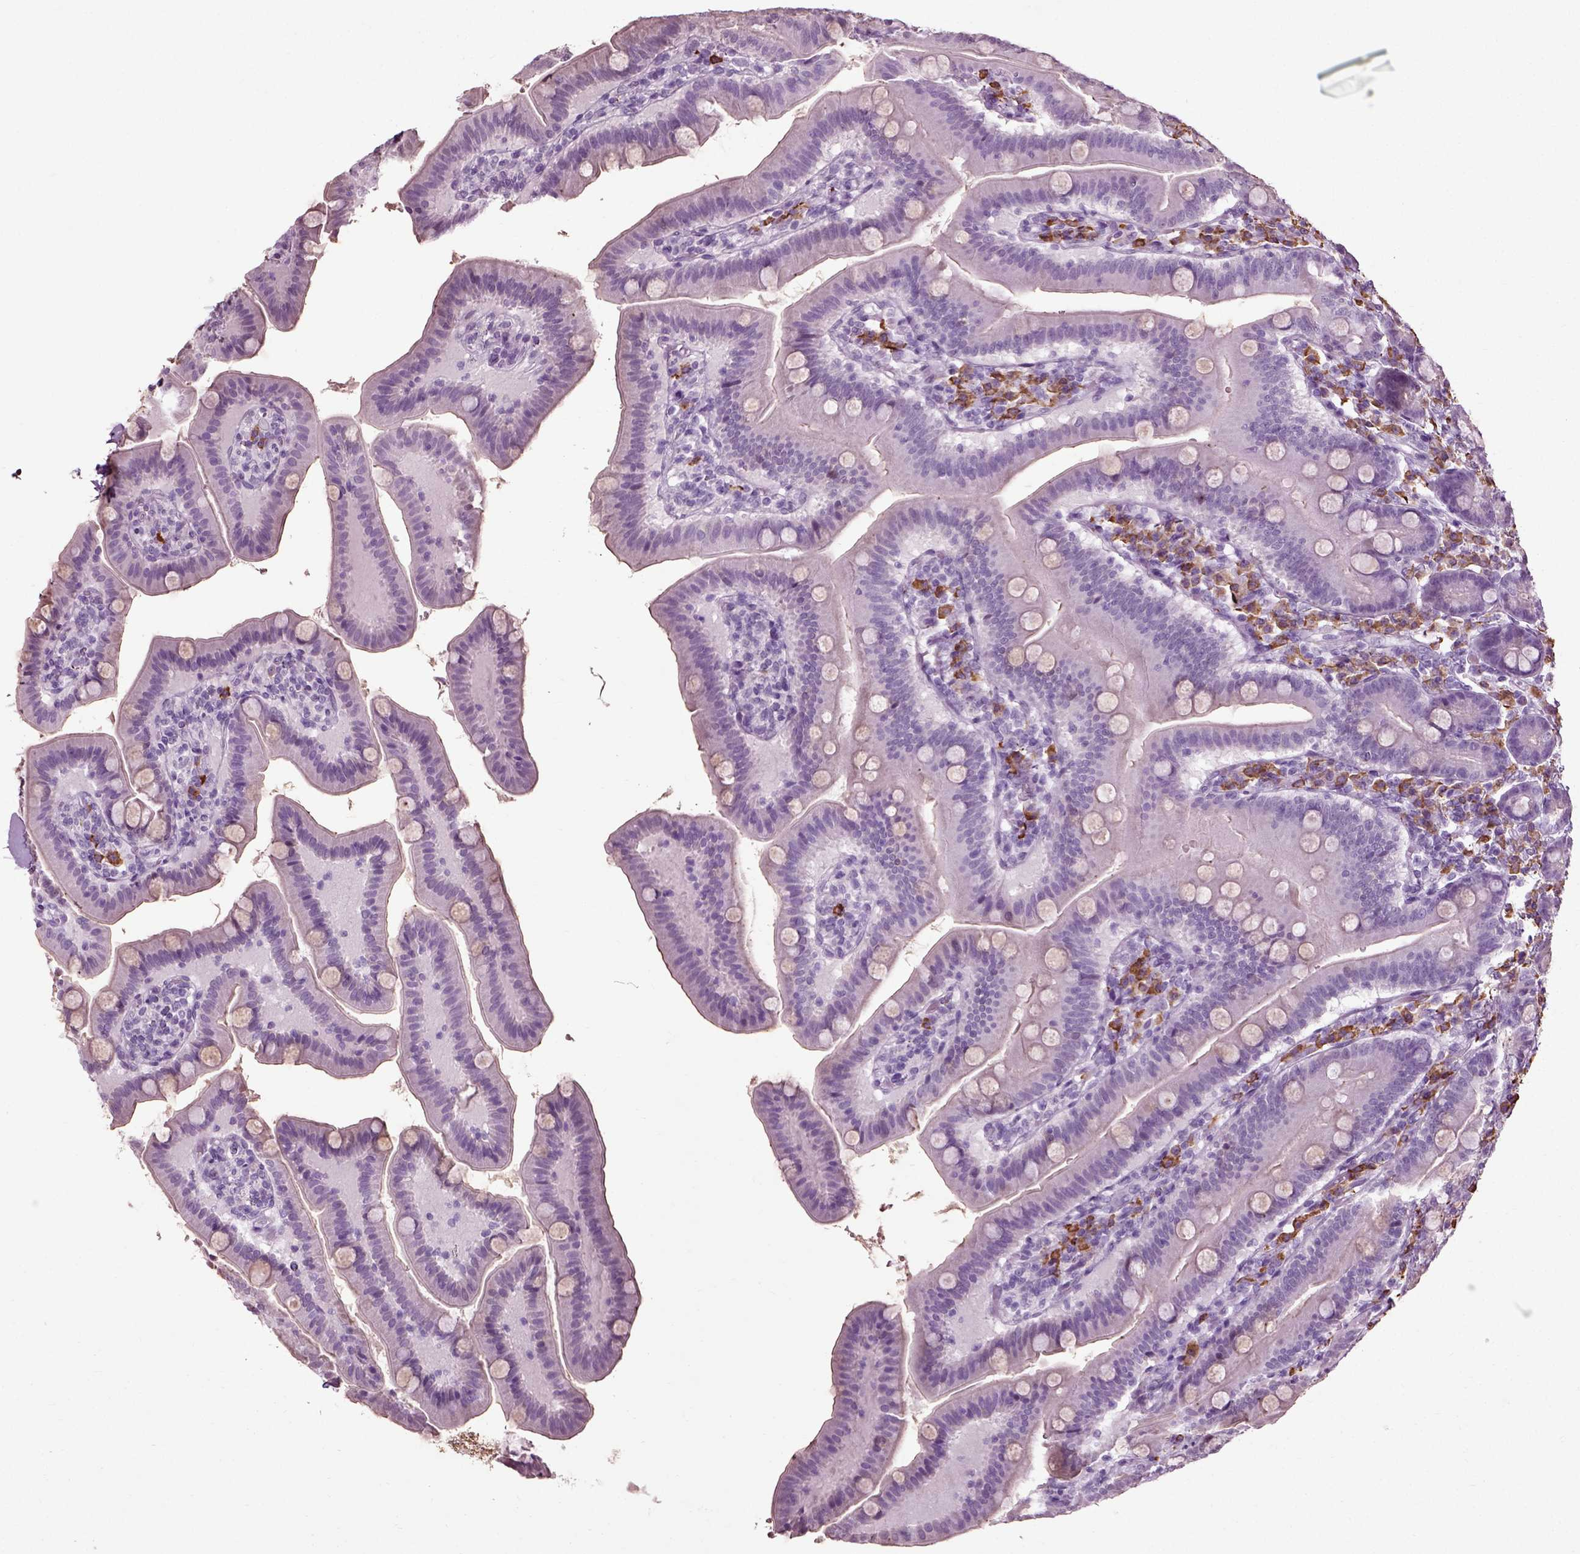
{"staining": {"intensity": "negative", "quantity": "none", "location": "none"}, "tissue": "small intestine", "cell_type": "Glandular cells", "image_type": "normal", "snomed": [{"axis": "morphology", "description": "Normal tissue, NOS"}, {"axis": "topography", "description": "Small intestine"}], "caption": "Immunohistochemistry photomicrograph of unremarkable small intestine: human small intestine stained with DAB (3,3'-diaminobenzidine) demonstrates no significant protein expression in glandular cells.", "gene": "SLC26A8", "patient": {"sex": "male", "age": 66}}